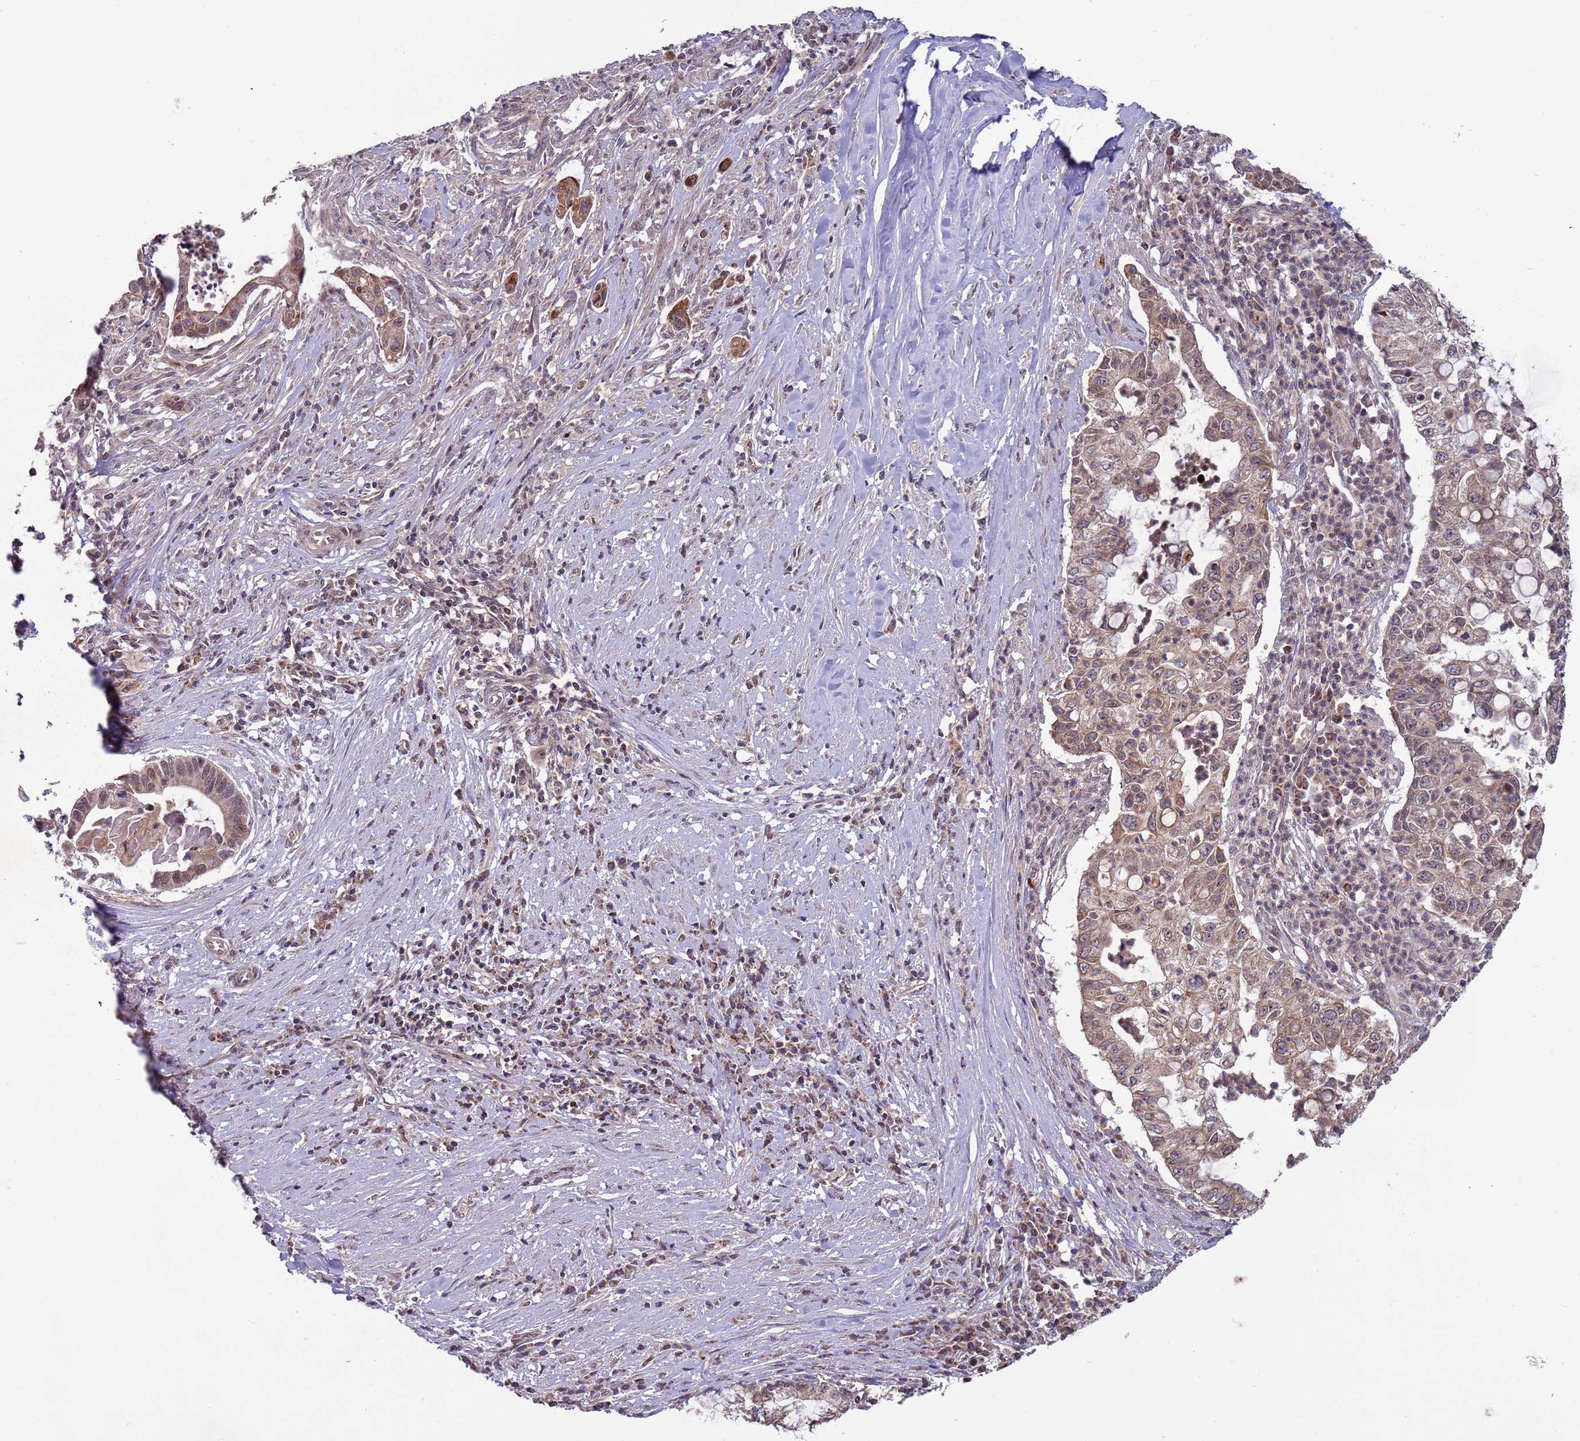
{"staining": {"intensity": "moderate", "quantity": ">75%", "location": "cytoplasmic/membranous,nuclear"}, "tissue": "pancreatic cancer", "cell_type": "Tumor cells", "image_type": "cancer", "snomed": [{"axis": "morphology", "description": "Adenocarcinoma, NOS"}, {"axis": "topography", "description": "Pancreas"}], "caption": "The photomicrograph shows staining of pancreatic adenocarcinoma, revealing moderate cytoplasmic/membranous and nuclear protein staining (brown color) within tumor cells.", "gene": "RCOR2", "patient": {"sex": "male", "age": 73}}